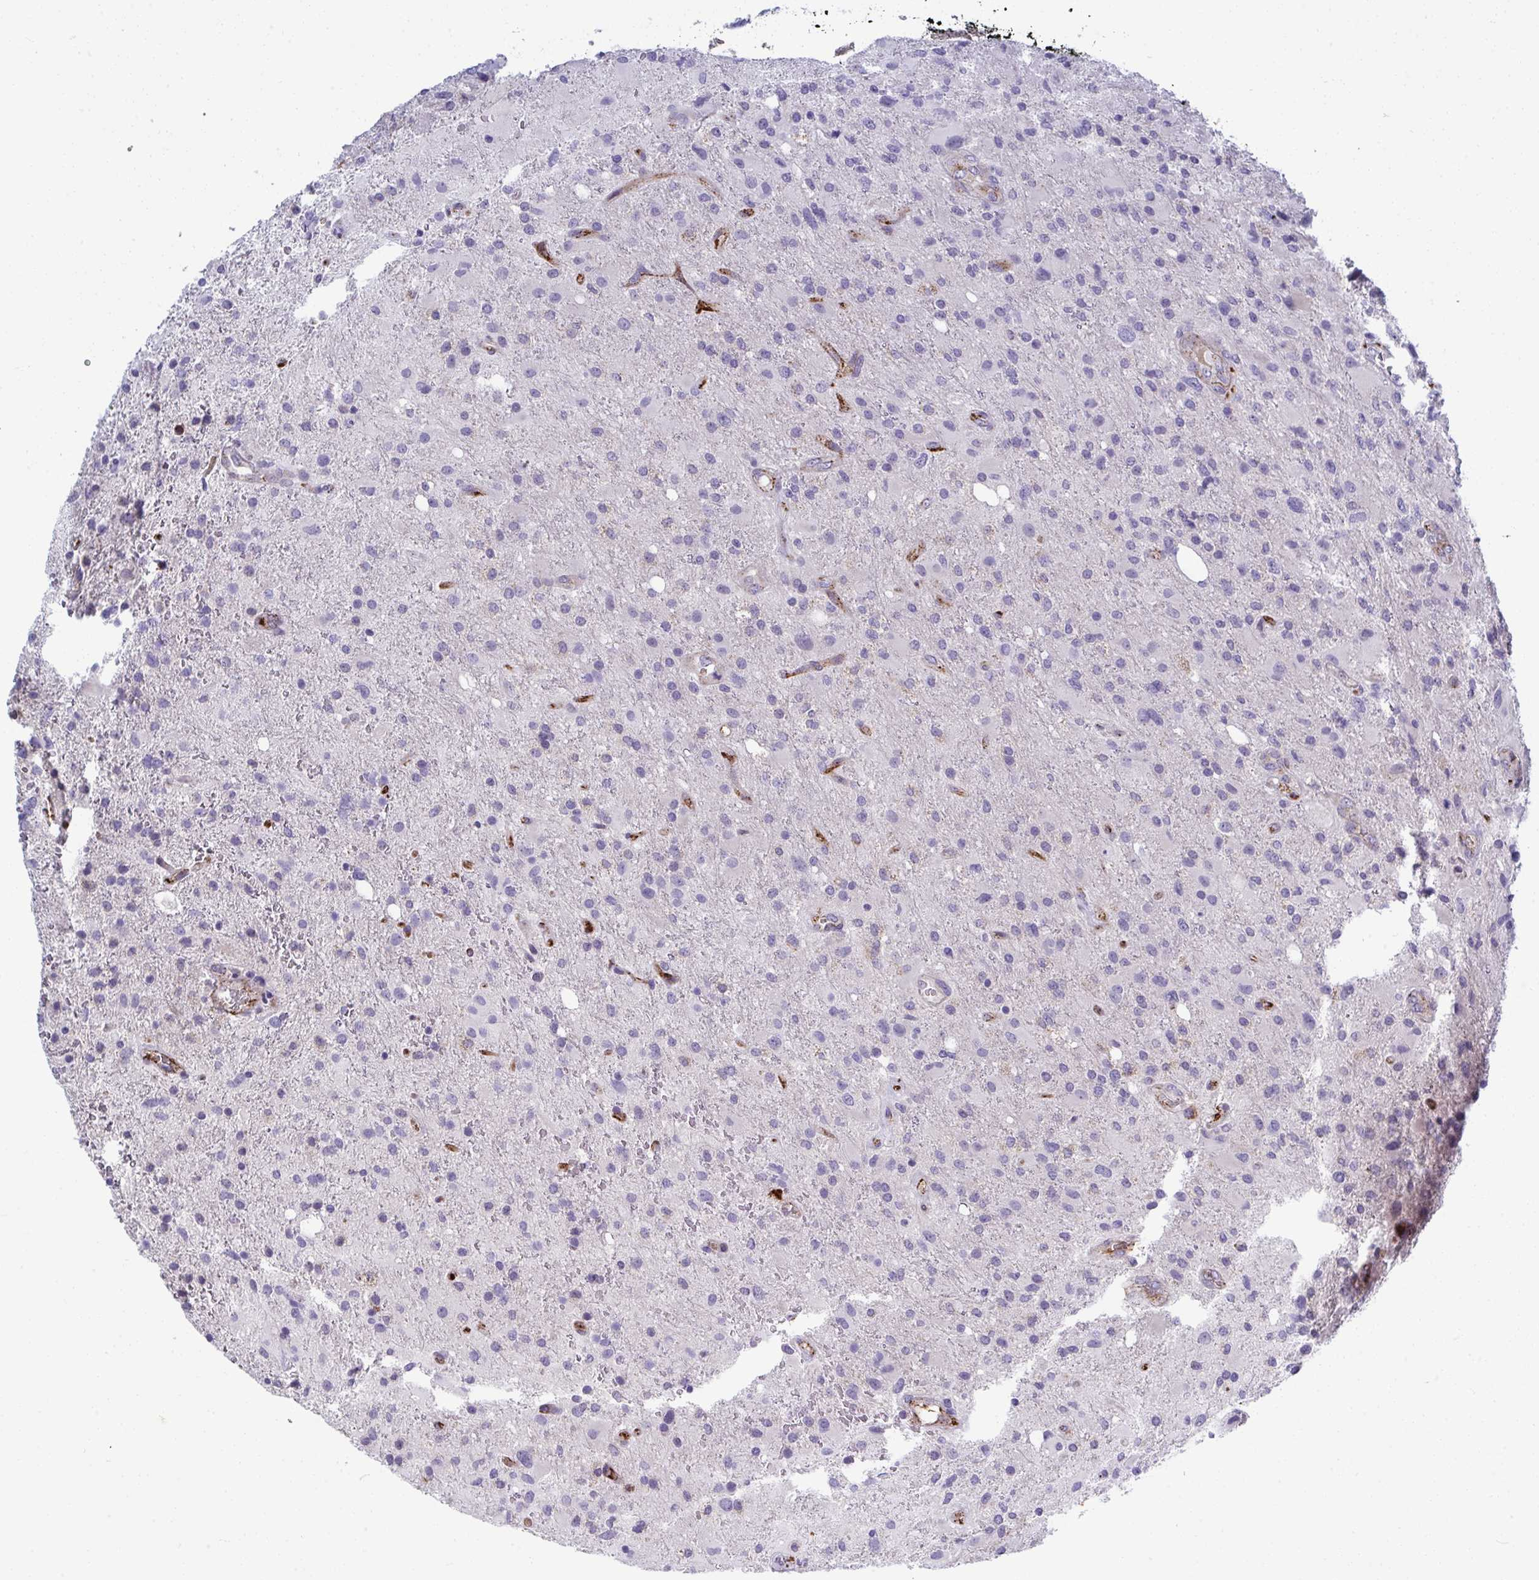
{"staining": {"intensity": "negative", "quantity": "none", "location": "none"}, "tissue": "glioma", "cell_type": "Tumor cells", "image_type": "cancer", "snomed": [{"axis": "morphology", "description": "Glioma, malignant, High grade"}, {"axis": "topography", "description": "Brain"}], "caption": "This is a histopathology image of IHC staining of glioma, which shows no expression in tumor cells. The staining was performed using DAB to visualize the protein expression in brown, while the nuclei were stained in blue with hematoxylin (Magnification: 20x).", "gene": "TOR1AIP2", "patient": {"sex": "male", "age": 53}}